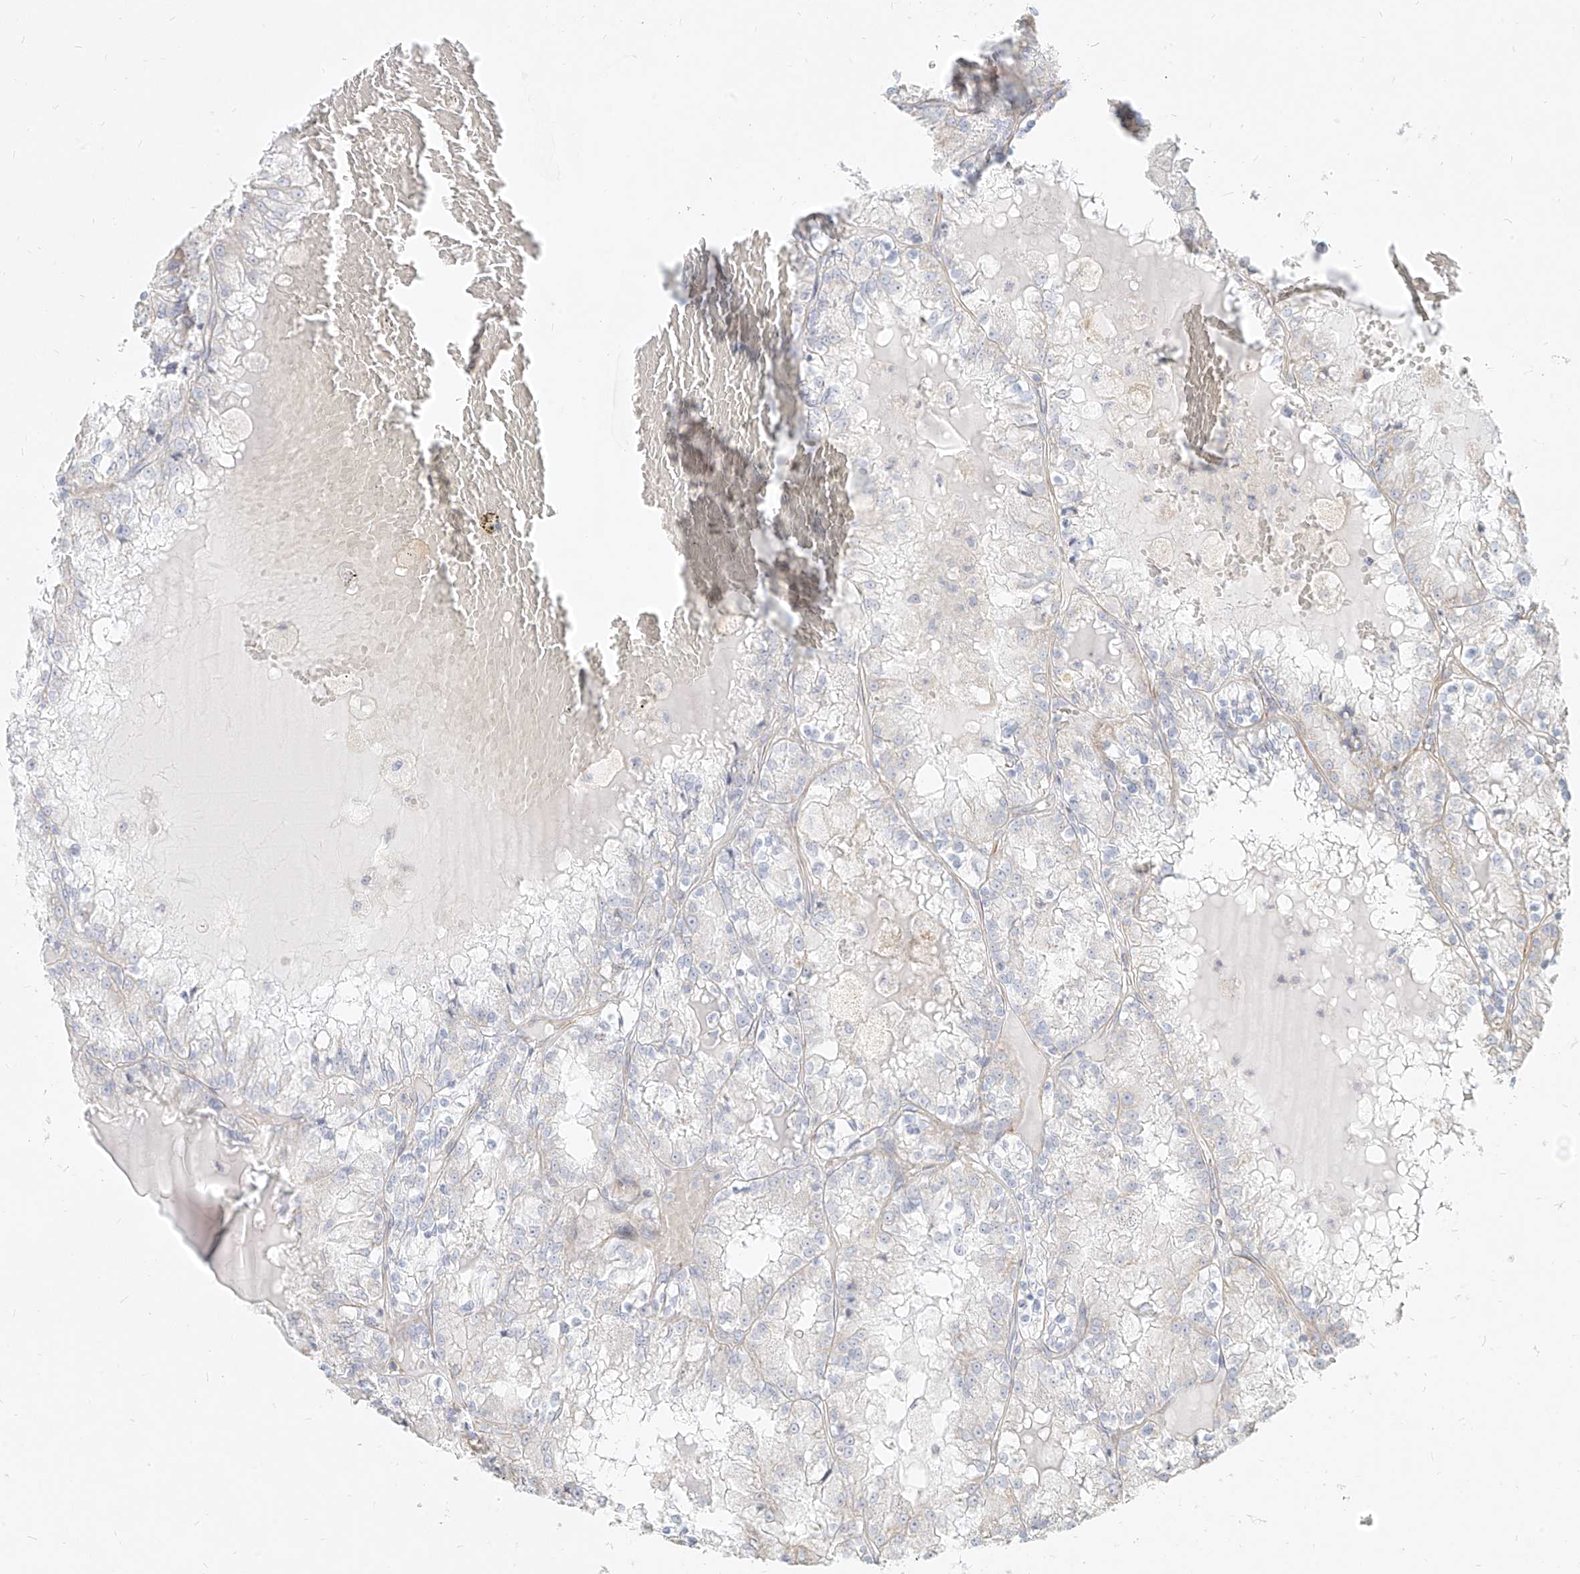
{"staining": {"intensity": "negative", "quantity": "none", "location": "none"}, "tissue": "renal cancer", "cell_type": "Tumor cells", "image_type": "cancer", "snomed": [{"axis": "morphology", "description": "Adenocarcinoma, NOS"}, {"axis": "topography", "description": "Kidney"}], "caption": "This is an immunohistochemistry histopathology image of renal cancer (adenocarcinoma). There is no positivity in tumor cells.", "gene": "ITPKB", "patient": {"sex": "female", "age": 56}}